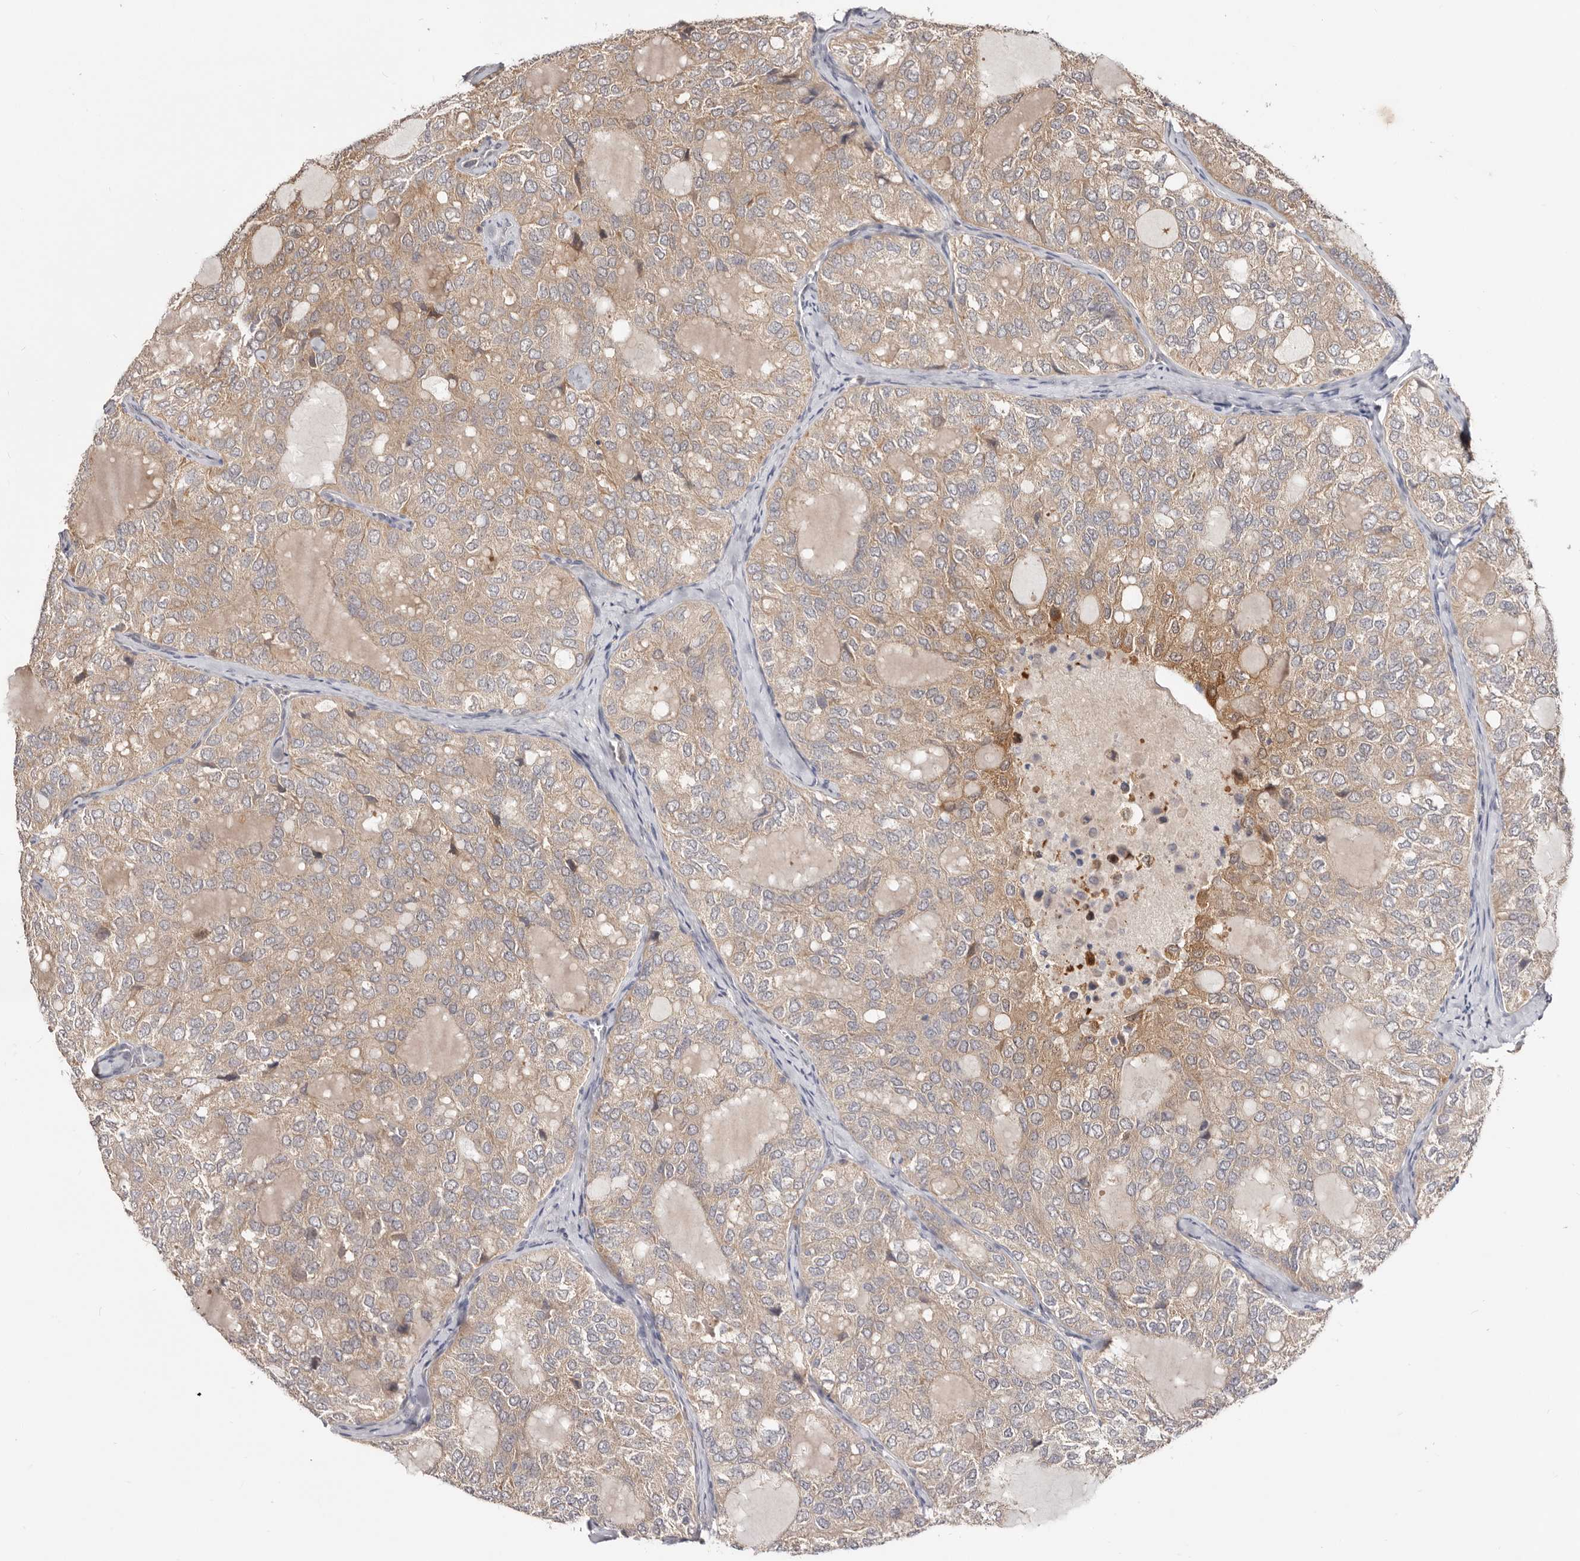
{"staining": {"intensity": "moderate", "quantity": ">75%", "location": "cytoplasmic/membranous"}, "tissue": "thyroid cancer", "cell_type": "Tumor cells", "image_type": "cancer", "snomed": [{"axis": "morphology", "description": "Follicular adenoma carcinoma, NOS"}, {"axis": "topography", "description": "Thyroid gland"}], "caption": "A micrograph of human follicular adenoma carcinoma (thyroid) stained for a protein exhibits moderate cytoplasmic/membranous brown staining in tumor cells.", "gene": "TC2N", "patient": {"sex": "male", "age": 75}}